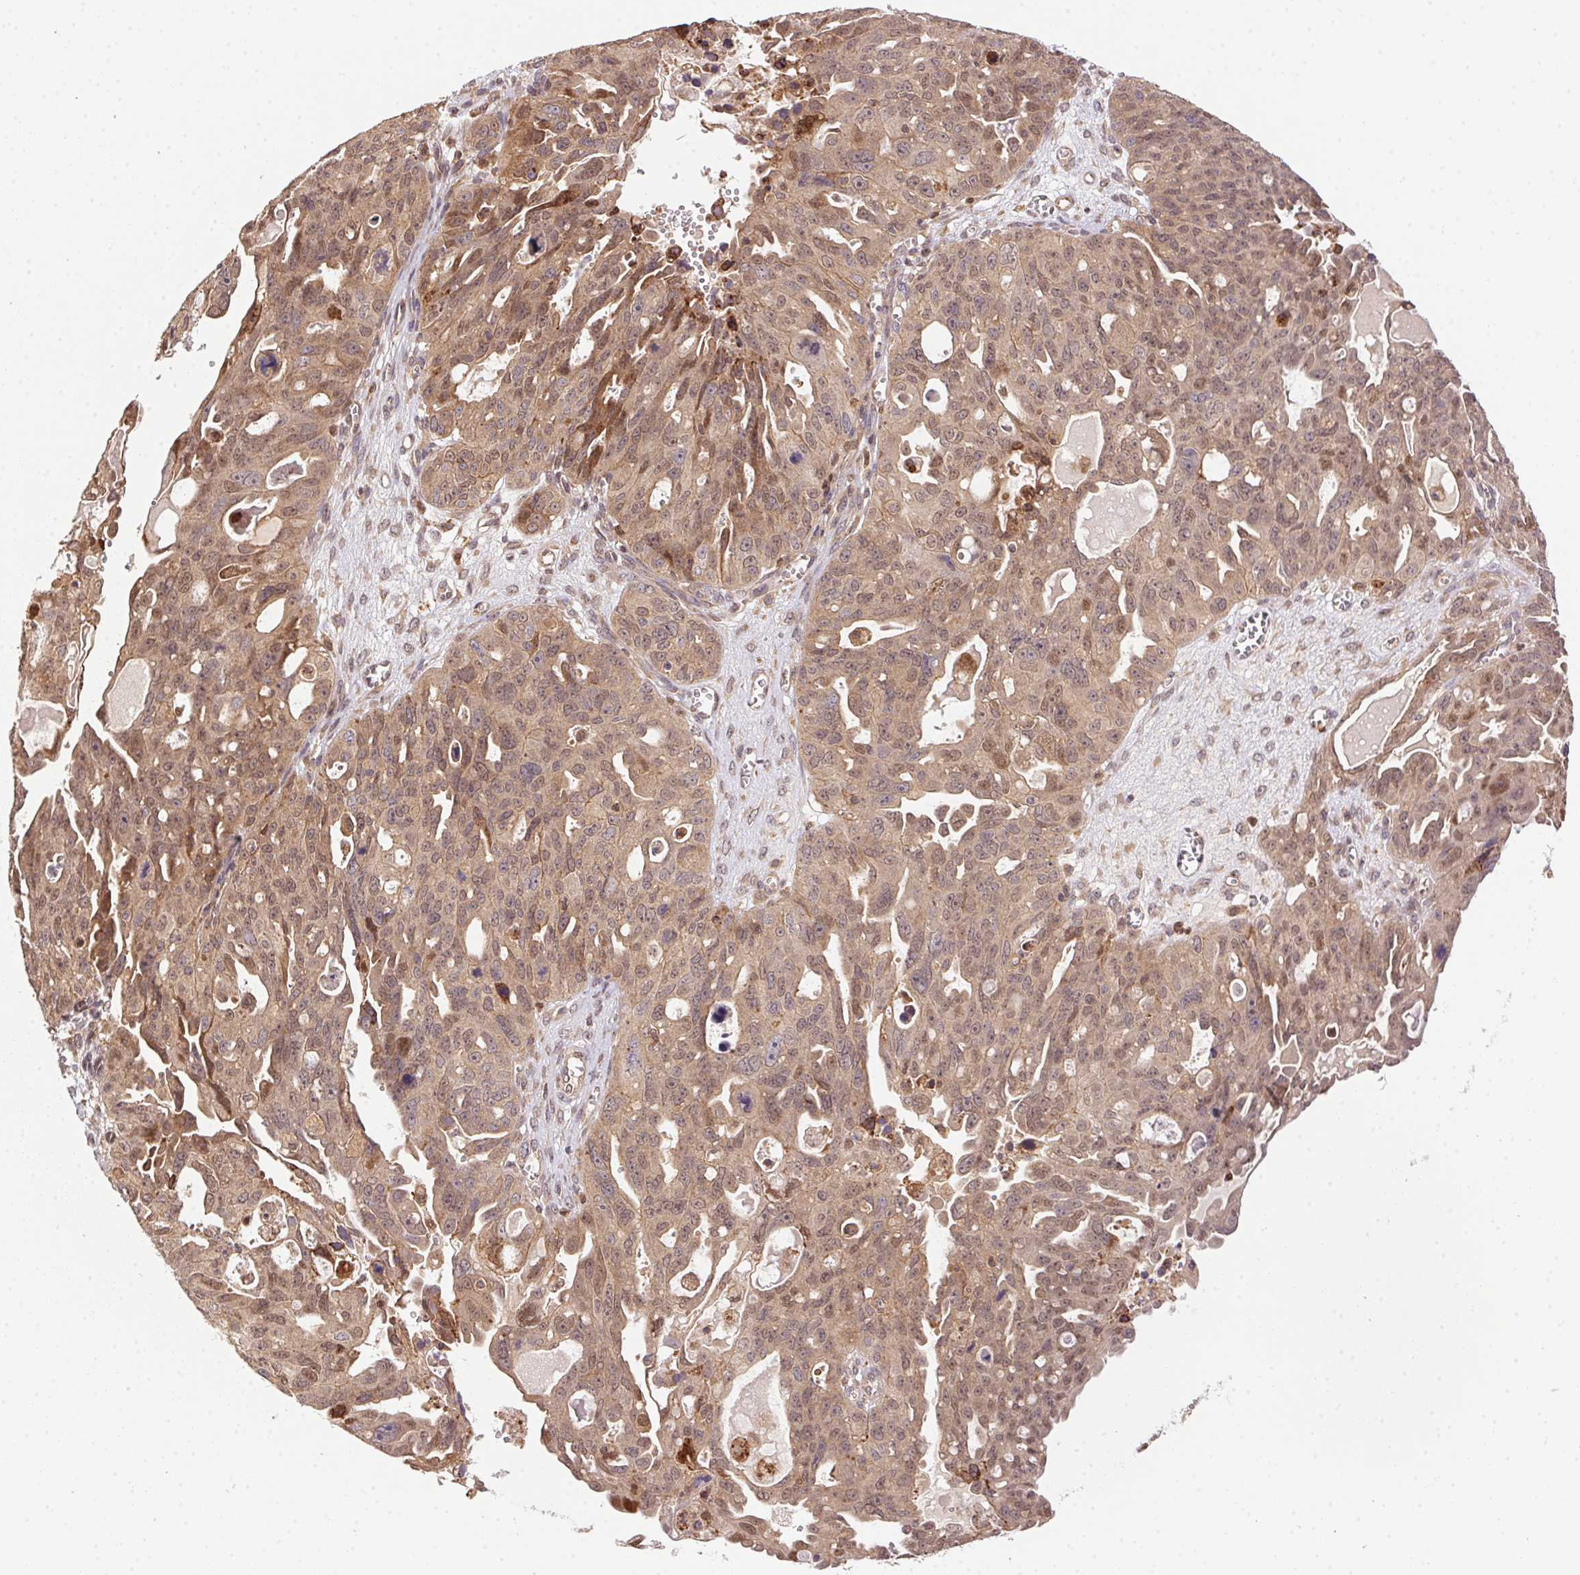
{"staining": {"intensity": "weak", "quantity": ">75%", "location": "cytoplasmic/membranous,nuclear"}, "tissue": "ovarian cancer", "cell_type": "Tumor cells", "image_type": "cancer", "snomed": [{"axis": "morphology", "description": "Carcinoma, endometroid"}, {"axis": "topography", "description": "Ovary"}], "caption": "About >75% of tumor cells in ovarian cancer (endometroid carcinoma) demonstrate weak cytoplasmic/membranous and nuclear protein positivity as visualized by brown immunohistochemical staining.", "gene": "MEX3D", "patient": {"sex": "female", "age": 70}}